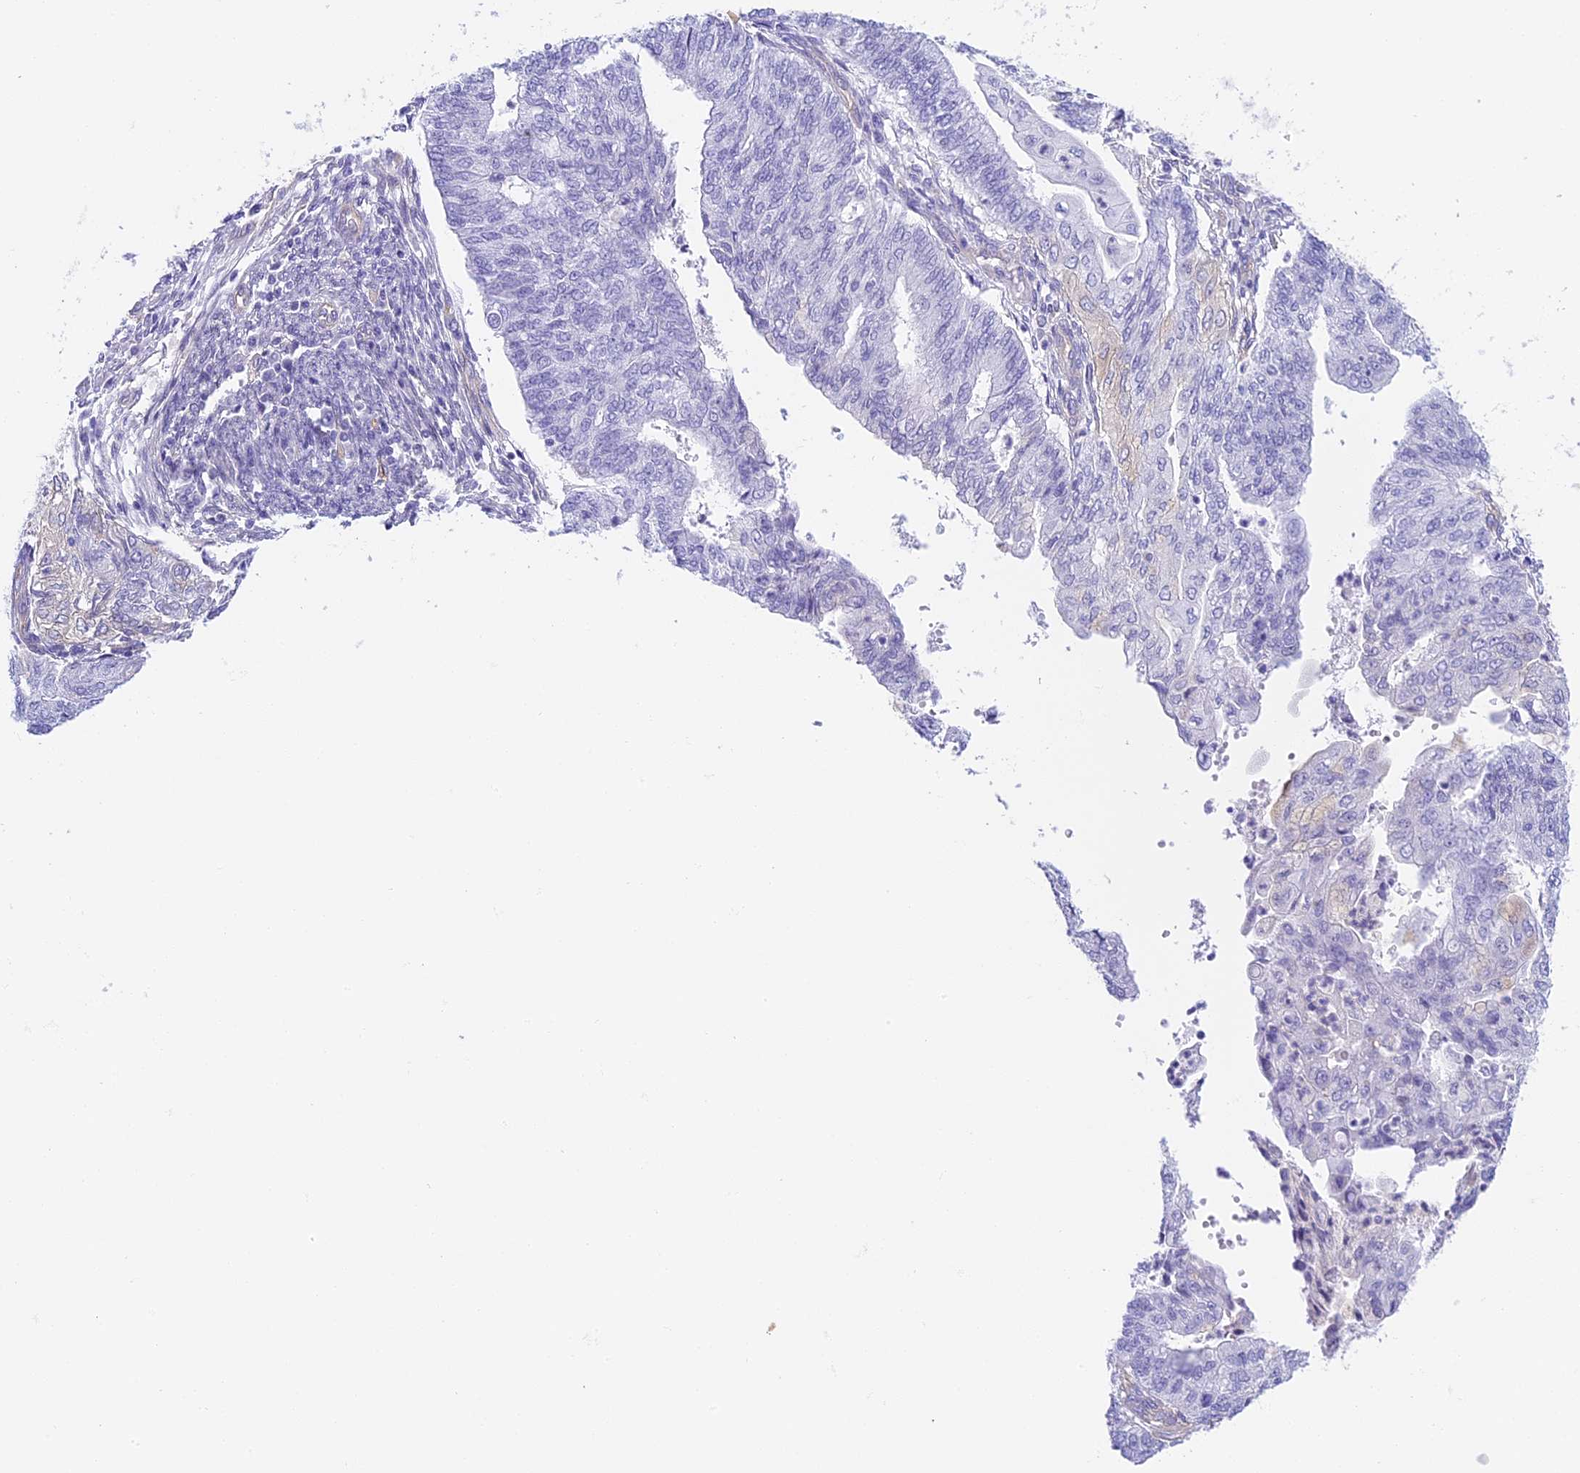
{"staining": {"intensity": "negative", "quantity": "none", "location": "none"}, "tissue": "endometrial cancer", "cell_type": "Tumor cells", "image_type": "cancer", "snomed": [{"axis": "morphology", "description": "Adenocarcinoma, NOS"}, {"axis": "topography", "description": "Endometrium"}], "caption": "Tumor cells show no significant protein staining in adenocarcinoma (endometrial).", "gene": "HOMER3", "patient": {"sex": "female", "age": 59}}